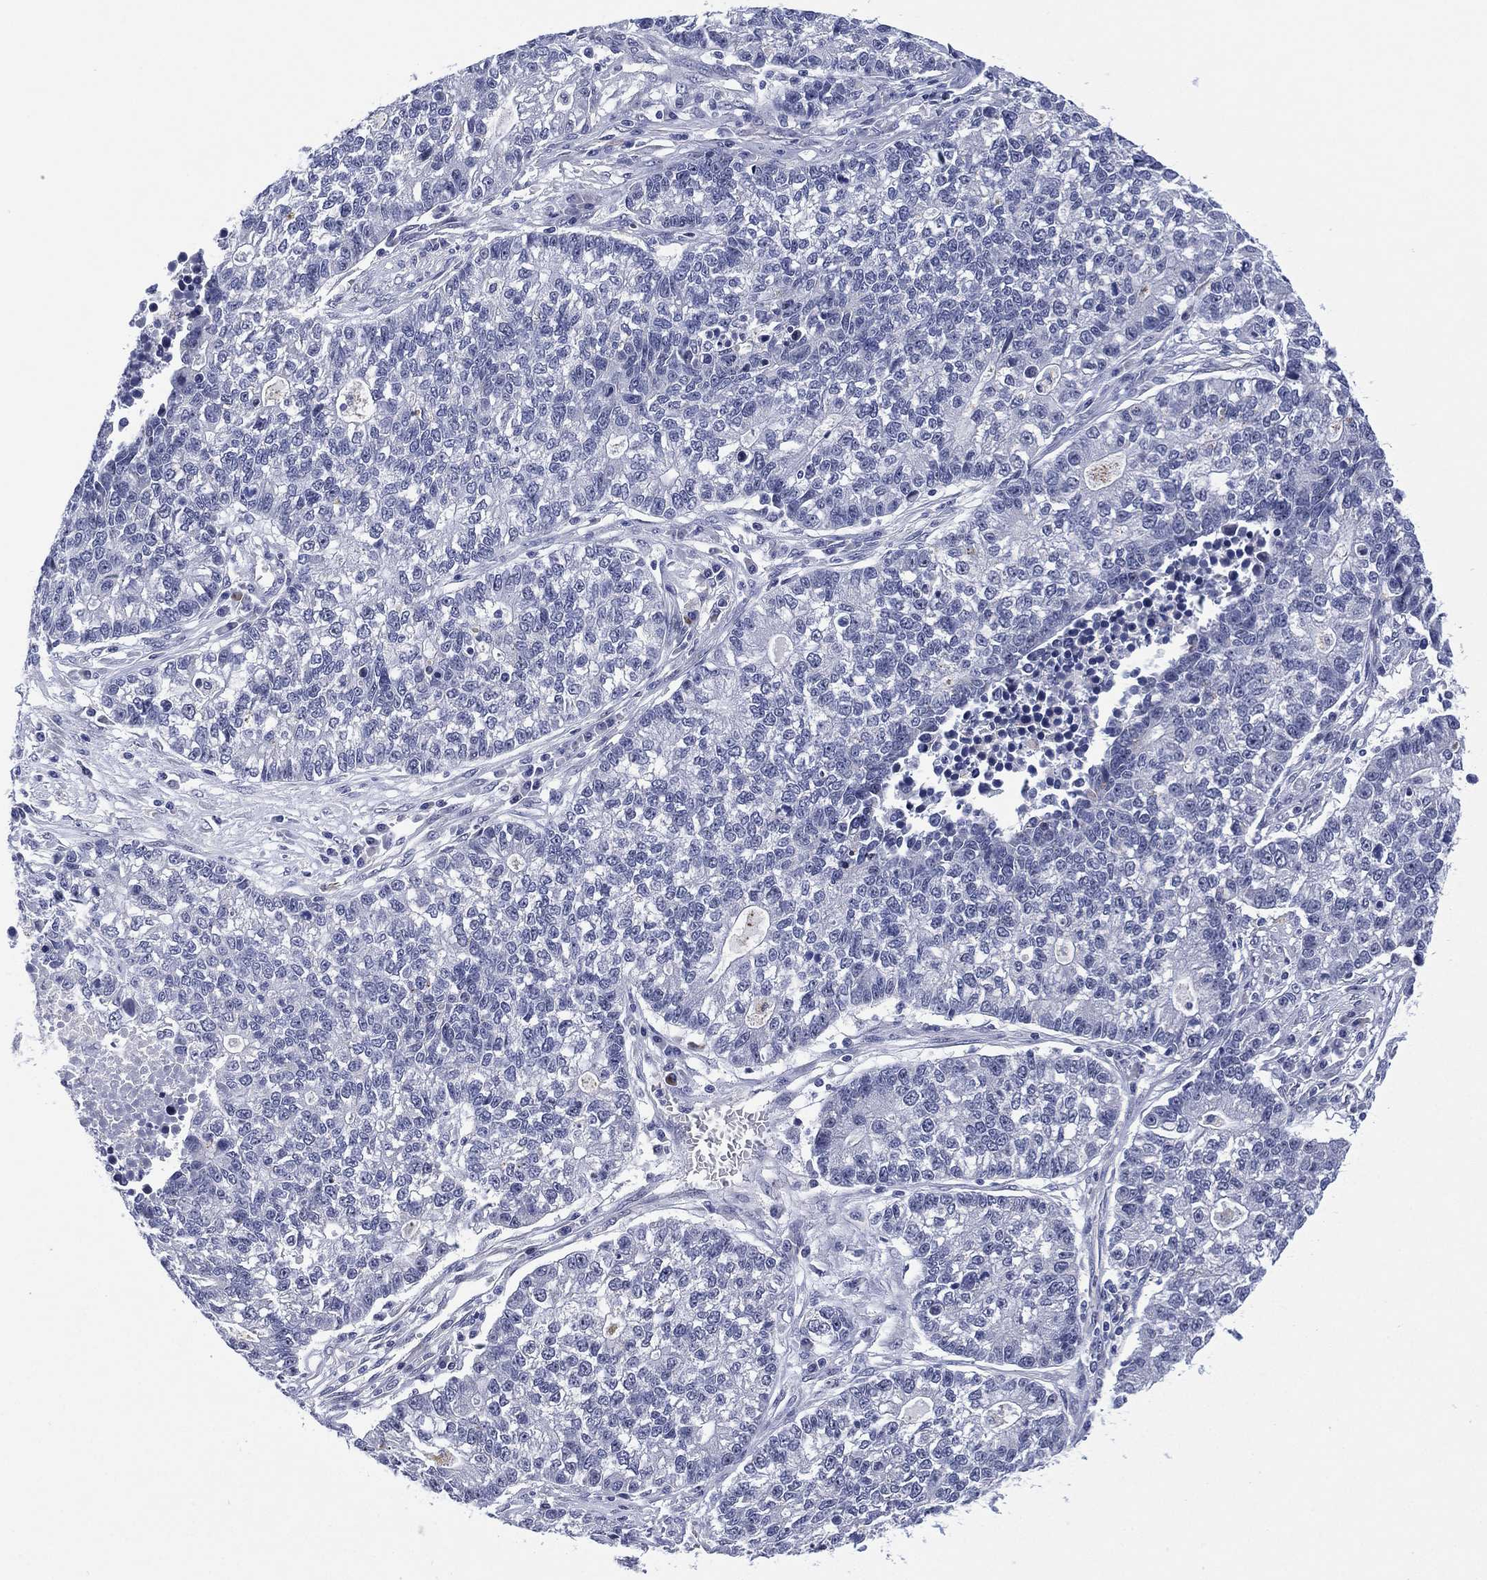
{"staining": {"intensity": "negative", "quantity": "none", "location": "none"}, "tissue": "lung cancer", "cell_type": "Tumor cells", "image_type": "cancer", "snomed": [{"axis": "morphology", "description": "Adenocarcinoma, NOS"}, {"axis": "topography", "description": "Lung"}], "caption": "The immunohistochemistry (IHC) histopathology image has no significant positivity in tumor cells of lung cancer (adenocarcinoma) tissue.", "gene": "CLIP3", "patient": {"sex": "male", "age": 57}}